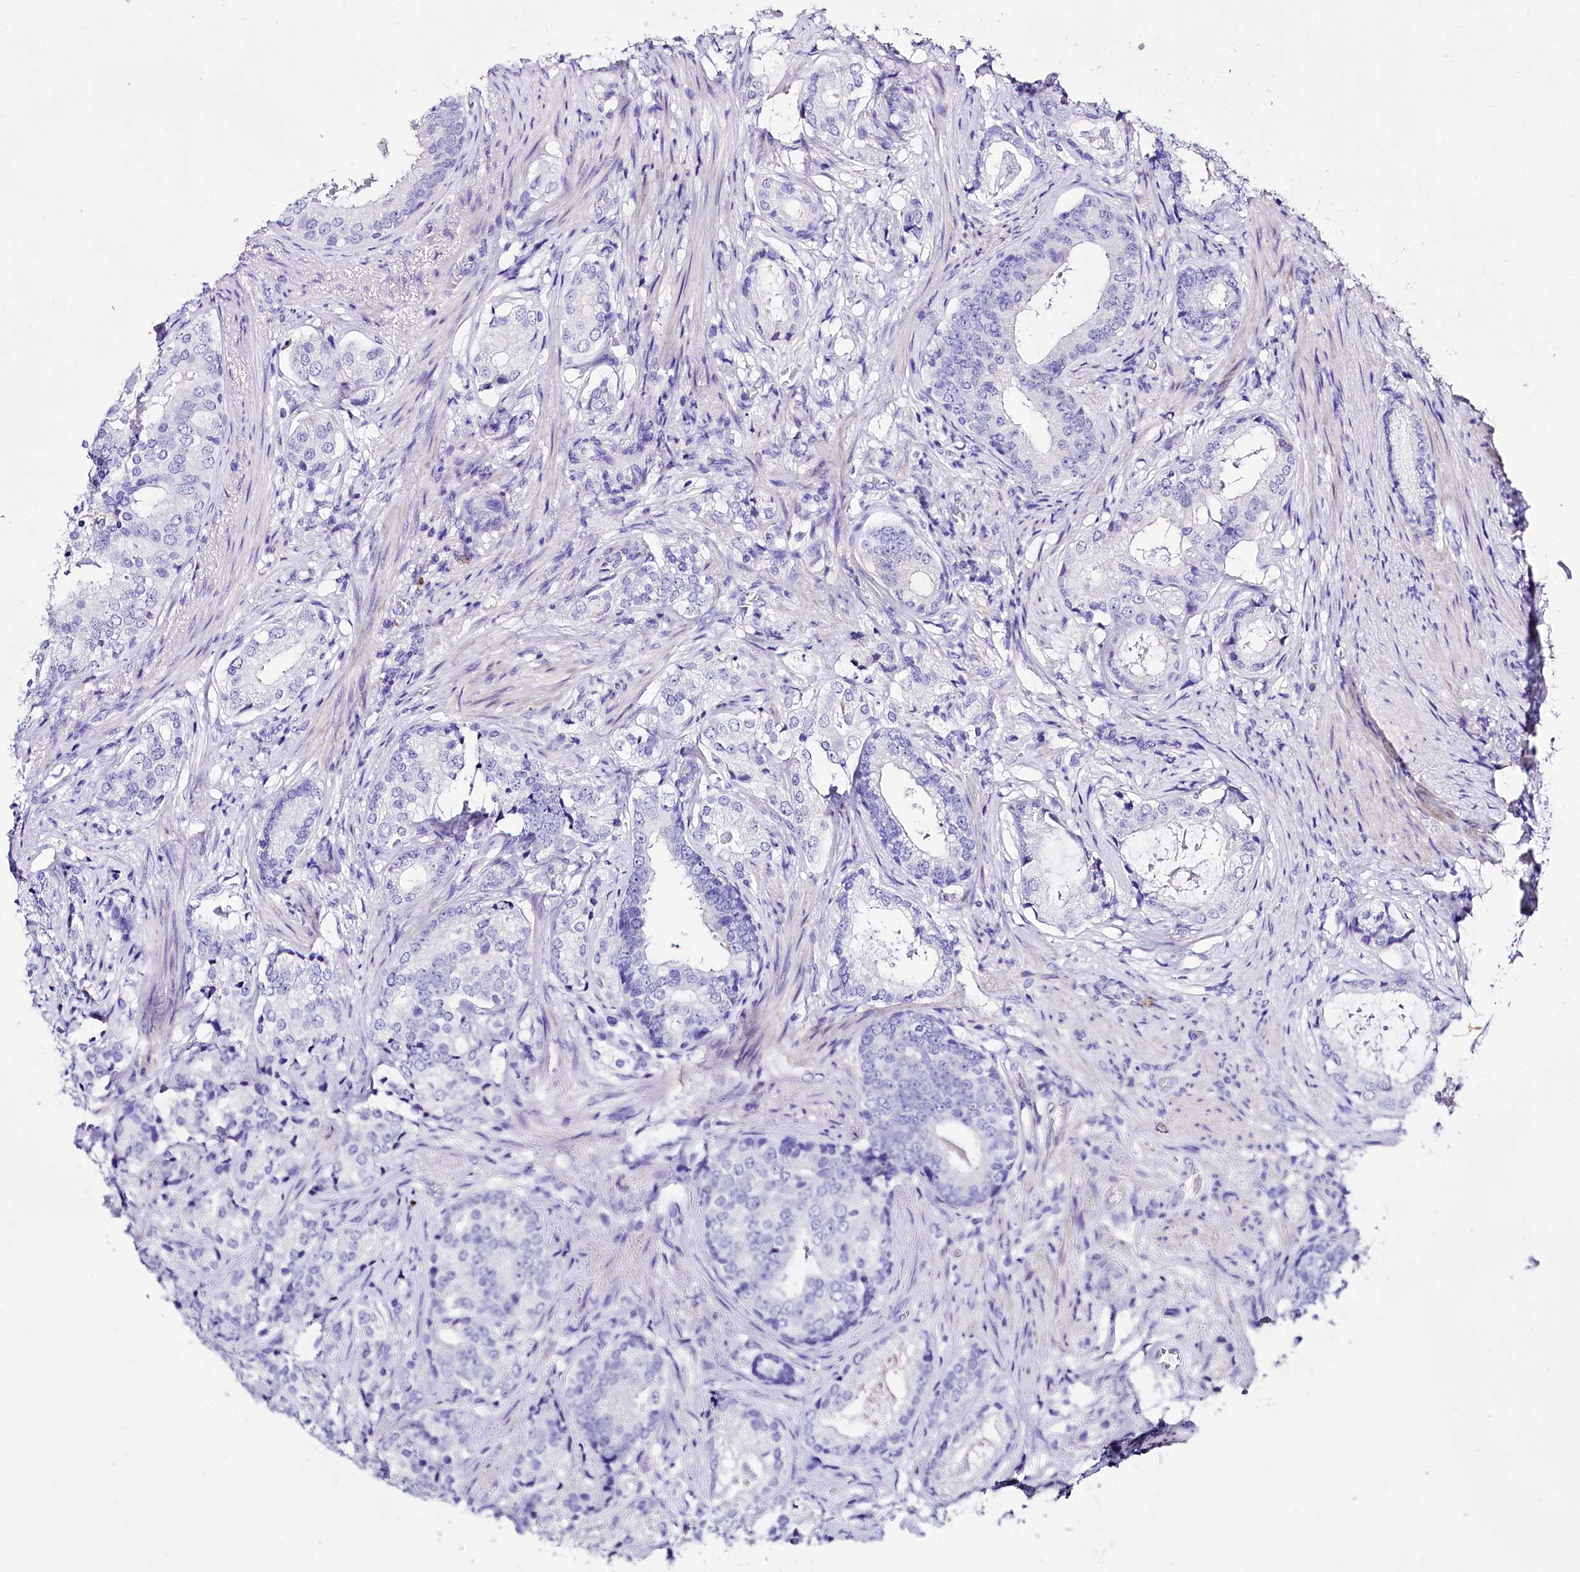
{"staining": {"intensity": "negative", "quantity": "none", "location": "none"}, "tissue": "prostate cancer", "cell_type": "Tumor cells", "image_type": "cancer", "snomed": [{"axis": "morphology", "description": "Adenocarcinoma, Low grade"}, {"axis": "topography", "description": "Prostate"}], "caption": "A high-resolution histopathology image shows immunohistochemistry (IHC) staining of prostate cancer (adenocarcinoma (low-grade)), which exhibits no significant expression in tumor cells. The staining is performed using DAB brown chromogen with nuclei counter-stained in using hematoxylin.", "gene": "A2ML1", "patient": {"sex": "male", "age": 71}}